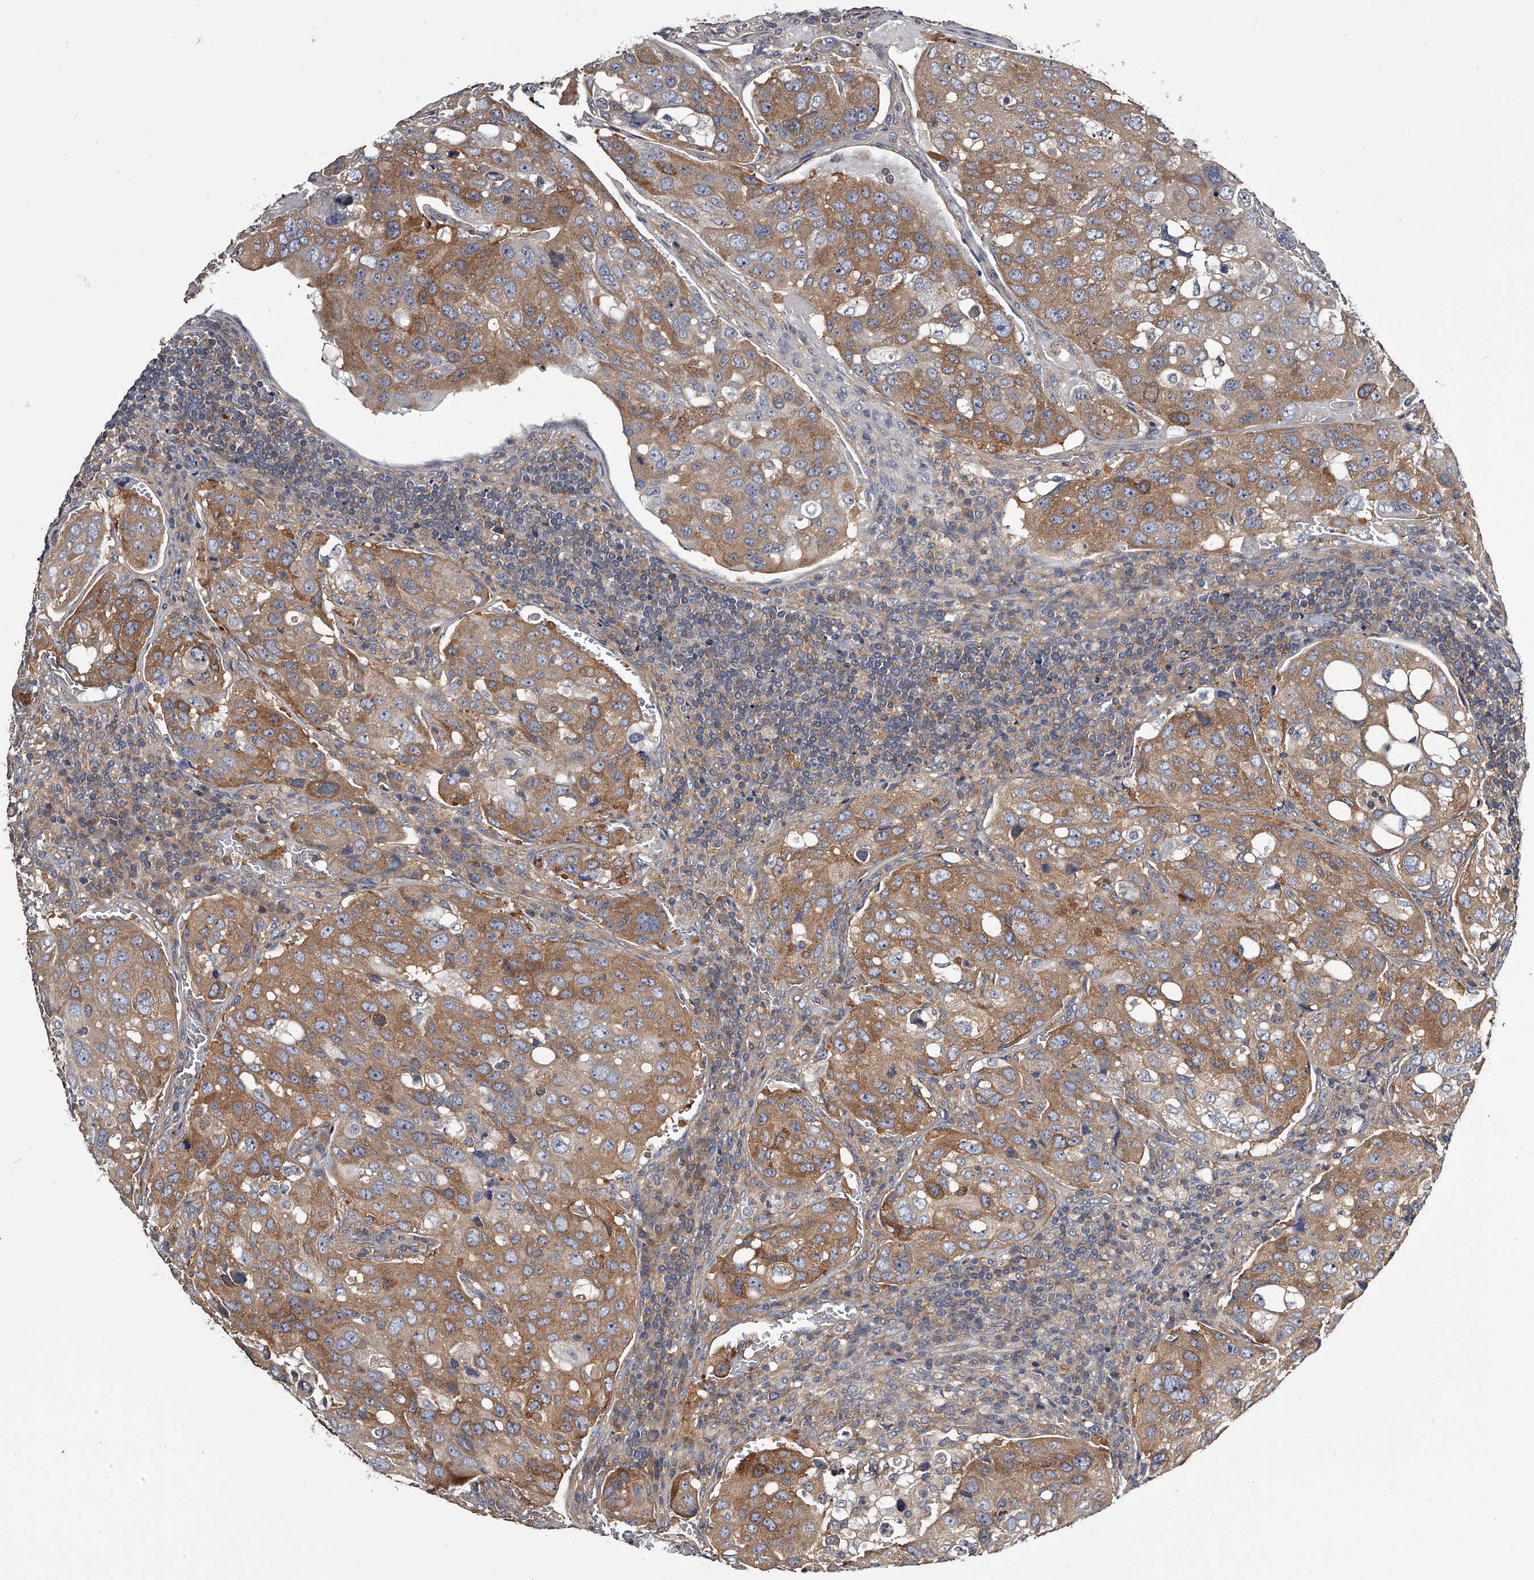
{"staining": {"intensity": "moderate", "quantity": ">75%", "location": "cytoplasmic/membranous"}, "tissue": "urothelial cancer", "cell_type": "Tumor cells", "image_type": "cancer", "snomed": [{"axis": "morphology", "description": "Urothelial carcinoma, High grade"}, {"axis": "topography", "description": "Lymph node"}, {"axis": "topography", "description": "Urinary bladder"}], "caption": "Human urothelial carcinoma (high-grade) stained for a protein (brown) displays moderate cytoplasmic/membranous positive positivity in about >75% of tumor cells.", "gene": "GAPVD1", "patient": {"sex": "male", "age": 51}}